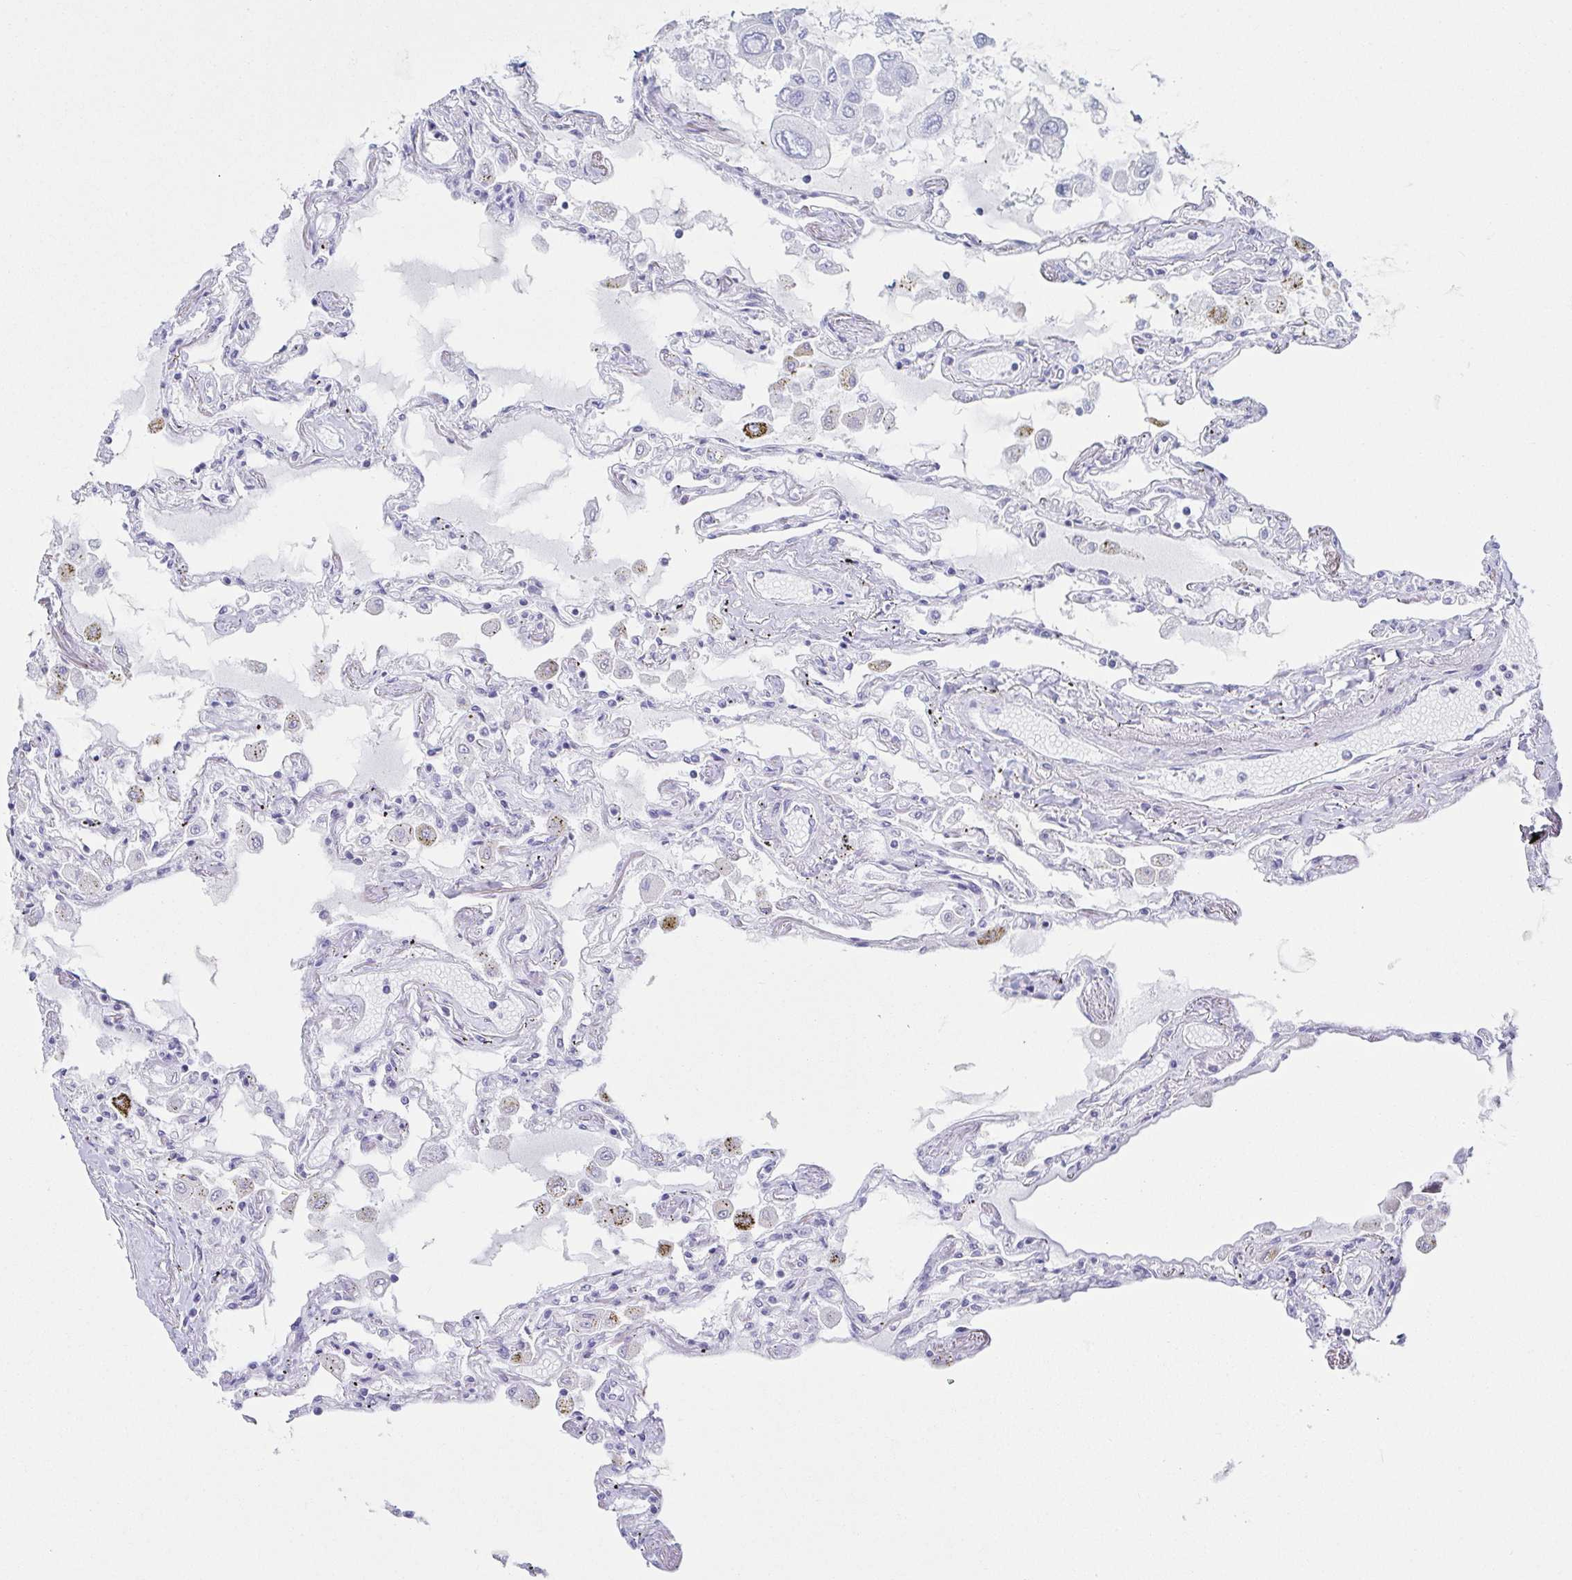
{"staining": {"intensity": "negative", "quantity": "none", "location": "none"}, "tissue": "lung", "cell_type": "Alveolar cells", "image_type": "normal", "snomed": [{"axis": "morphology", "description": "Normal tissue, NOS"}, {"axis": "morphology", "description": "Adenocarcinoma, NOS"}, {"axis": "topography", "description": "Cartilage tissue"}, {"axis": "topography", "description": "Lung"}], "caption": "Alveolar cells show no significant positivity in benign lung. The staining was performed using DAB (3,3'-diaminobenzidine) to visualize the protein expression in brown, while the nuclei were stained in blue with hematoxylin (Magnification: 20x).", "gene": "PRR27", "patient": {"sex": "female", "age": 67}}